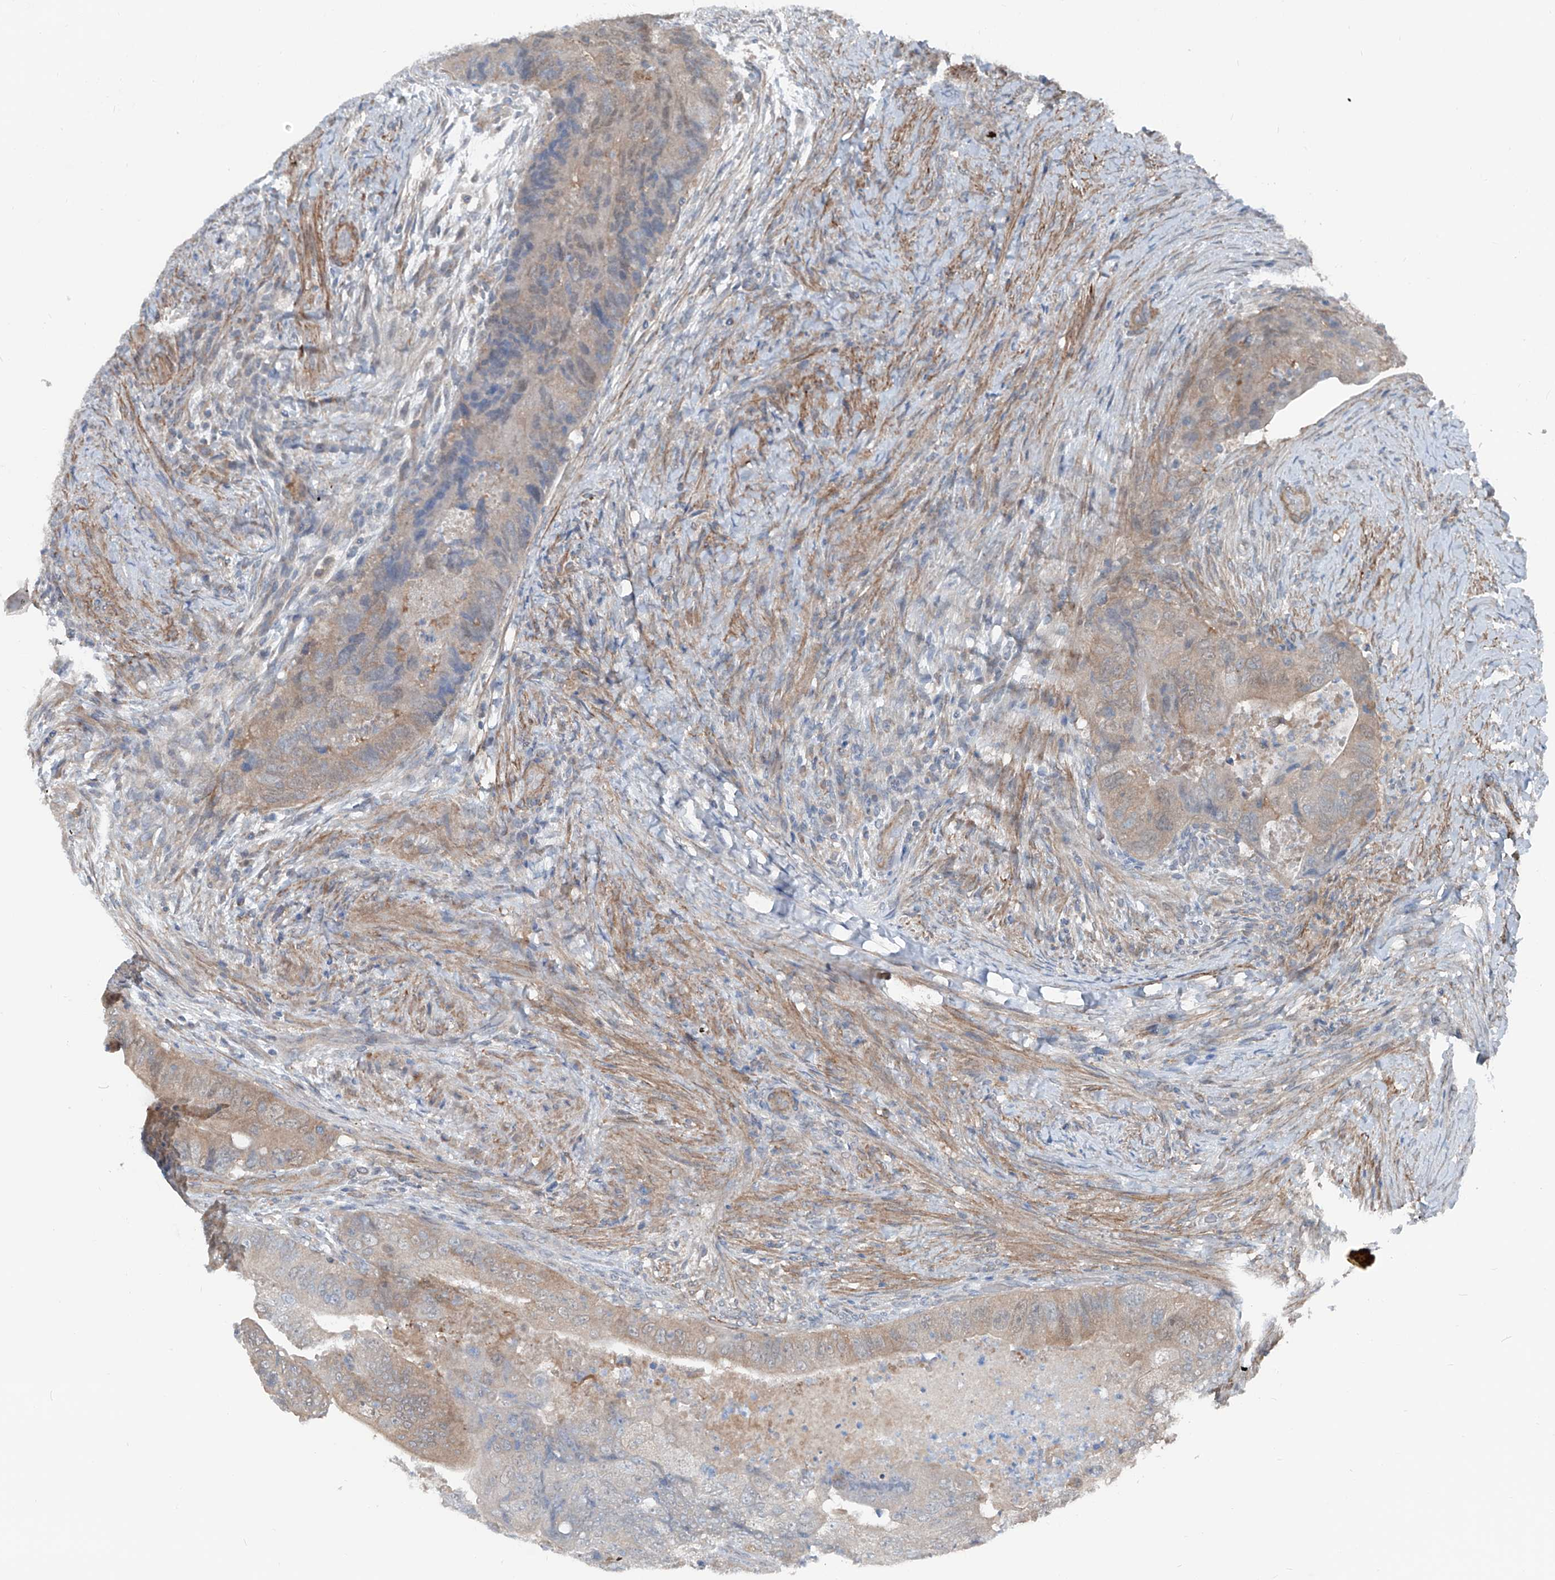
{"staining": {"intensity": "weak", "quantity": "25%-75%", "location": "cytoplasmic/membranous"}, "tissue": "colorectal cancer", "cell_type": "Tumor cells", "image_type": "cancer", "snomed": [{"axis": "morphology", "description": "Adenocarcinoma, NOS"}, {"axis": "topography", "description": "Rectum"}], "caption": "Adenocarcinoma (colorectal) tissue exhibits weak cytoplasmic/membranous expression in about 25%-75% of tumor cells, visualized by immunohistochemistry.", "gene": "HSPB11", "patient": {"sex": "male", "age": 63}}